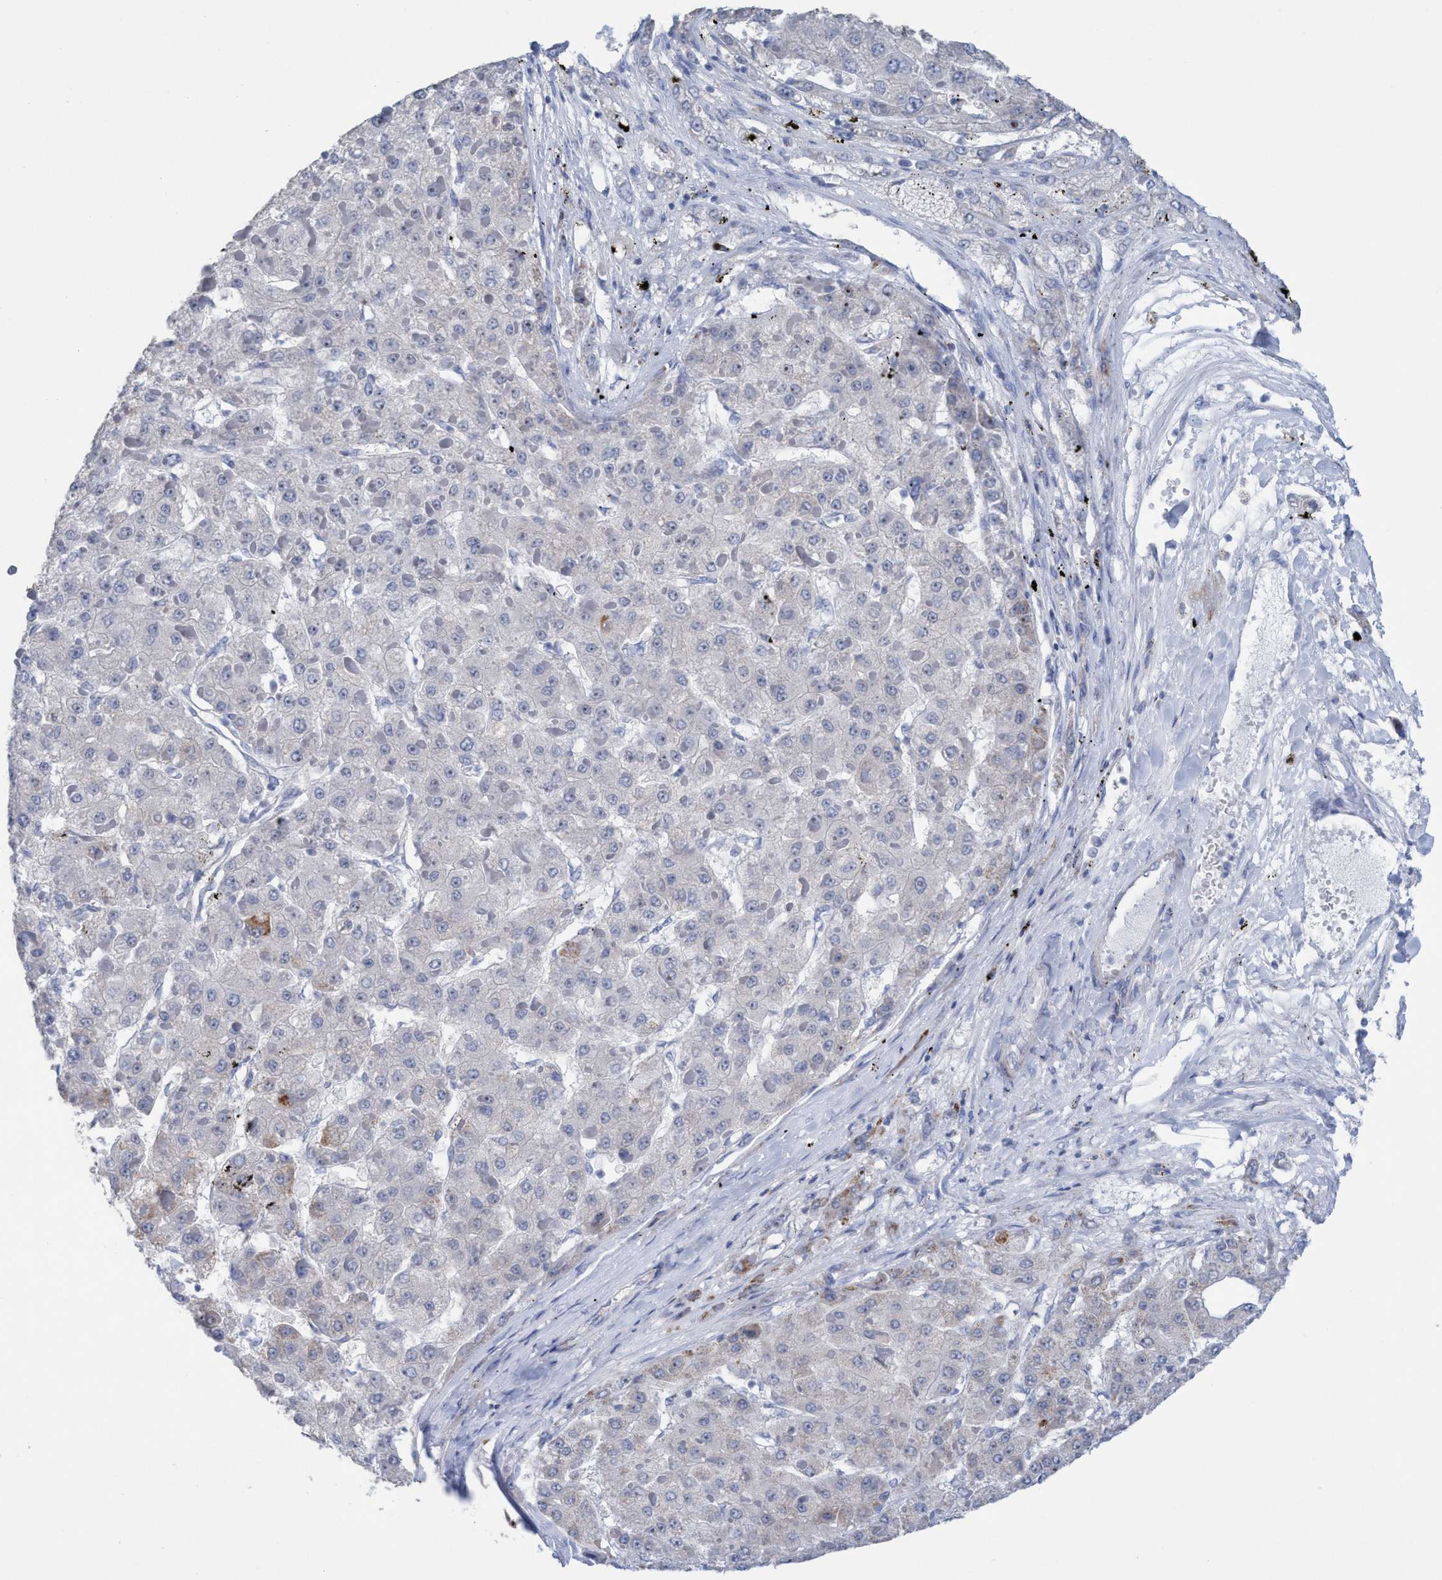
{"staining": {"intensity": "moderate", "quantity": "<25%", "location": "cytoplasmic/membranous"}, "tissue": "liver cancer", "cell_type": "Tumor cells", "image_type": "cancer", "snomed": [{"axis": "morphology", "description": "Carcinoma, Hepatocellular, NOS"}, {"axis": "topography", "description": "Liver"}], "caption": "Protein expression by immunohistochemistry displays moderate cytoplasmic/membranous positivity in about <25% of tumor cells in liver cancer (hepatocellular carcinoma).", "gene": "RSAD1", "patient": {"sex": "female", "age": 73}}